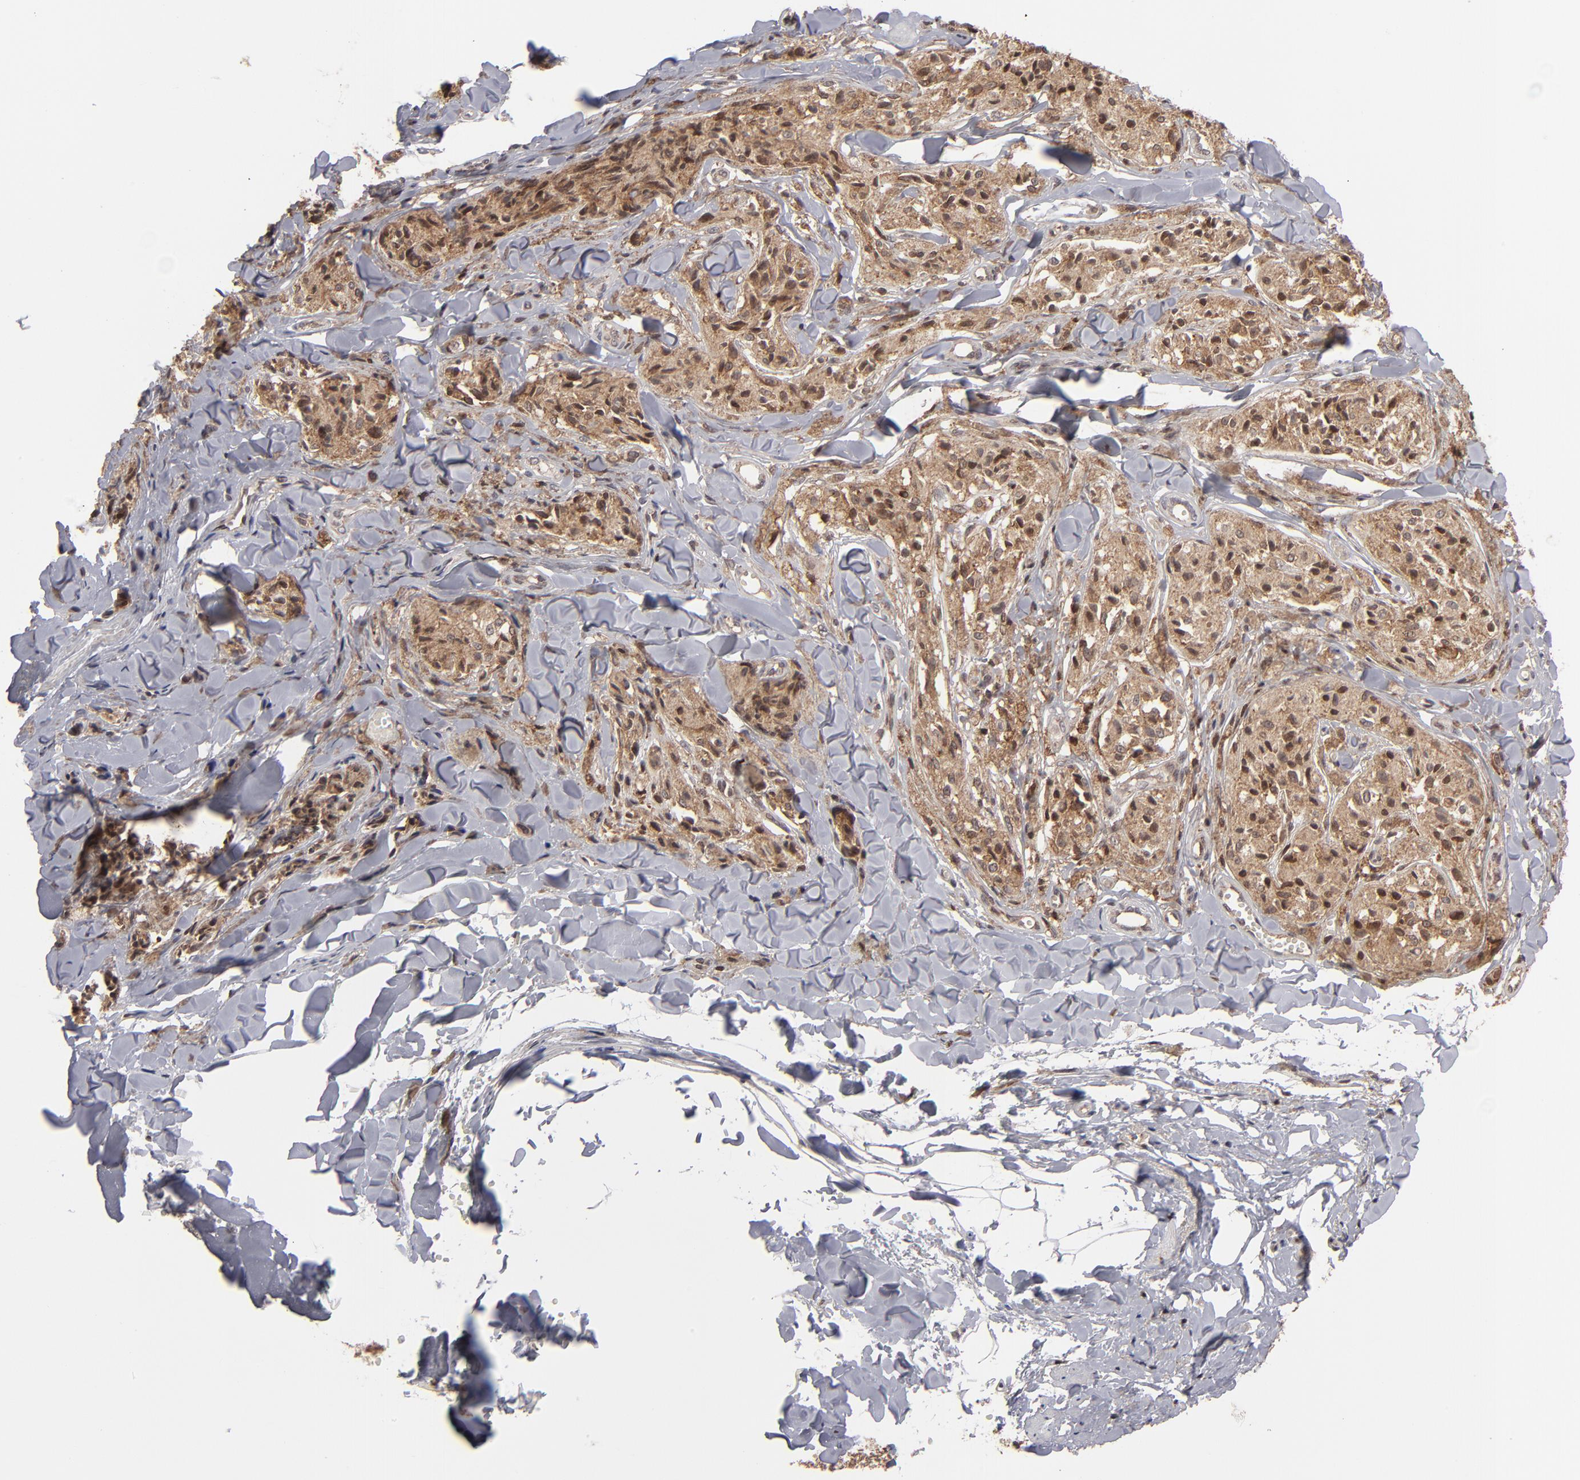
{"staining": {"intensity": "strong", "quantity": ">75%", "location": "cytoplasmic/membranous,nuclear"}, "tissue": "melanoma", "cell_type": "Tumor cells", "image_type": "cancer", "snomed": [{"axis": "morphology", "description": "Malignant melanoma, Metastatic site"}, {"axis": "topography", "description": "Skin"}], "caption": "A histopathology image of malignant melanoma (metastatic site) stained for a protein shows strong cytoplasmic/membranous and nuclear brown staining in tumor cells.", "gene": "RGS6", "patient": {"sex": "female", "age": 66}}